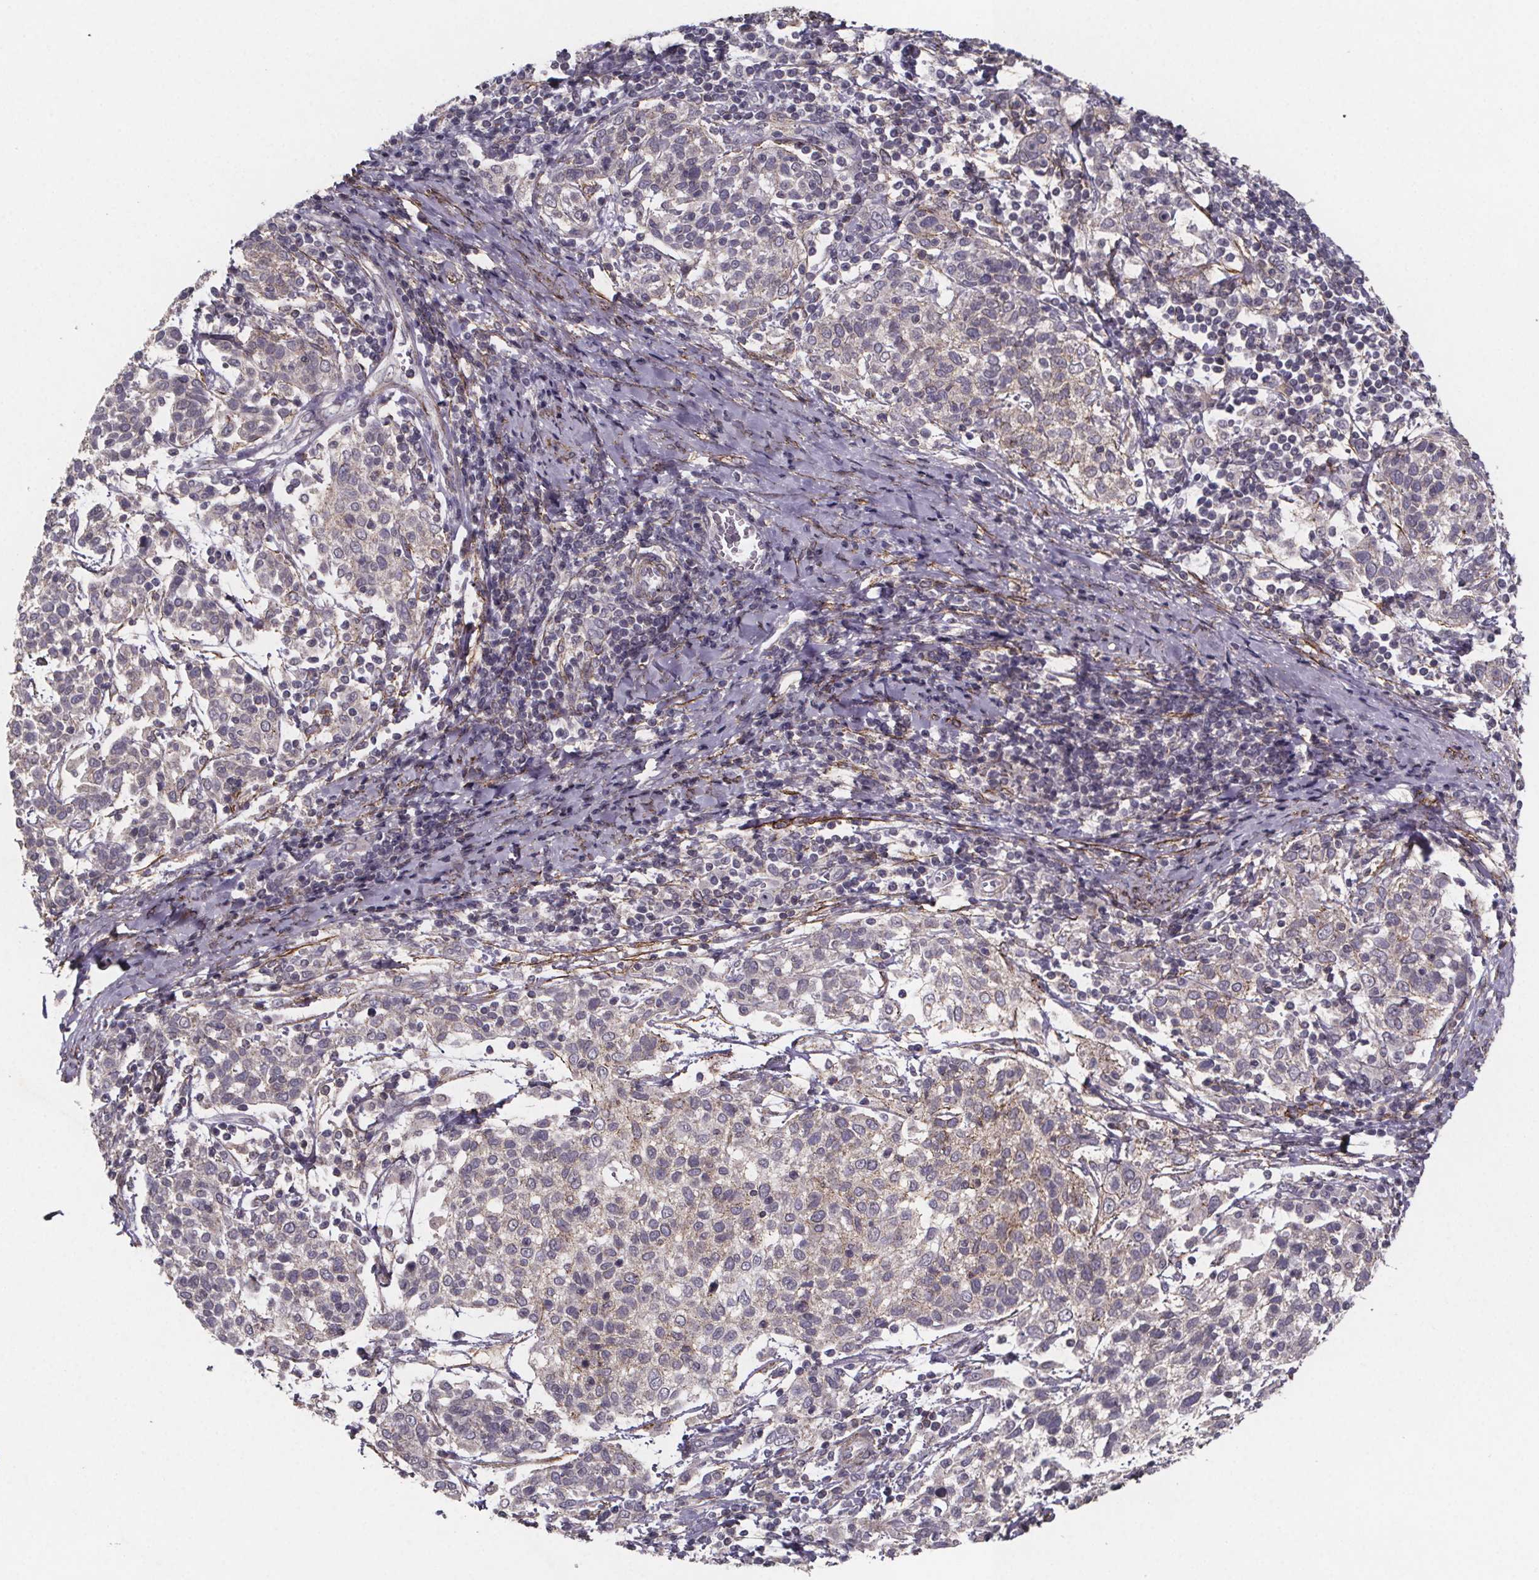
{"staining": {"intensity": "negative", "quantity": "none", "location": "none"}, "tissue": "cervical cancer", "cell_type": "Tumor cells", "image_type": "cancer", "snomed": [{"axis": "morphology", "description": "Squamous cell carcinoma, NOS"}, {"axis": "topography", "description": "Cervix"}], "caption": "DAB immunohistochemical staining of squamous cell carcinoma (cervical) displays no significant staining in tumor cells.", "gene": "PALLD", "patient": {"sex": "female", "age": 61}}